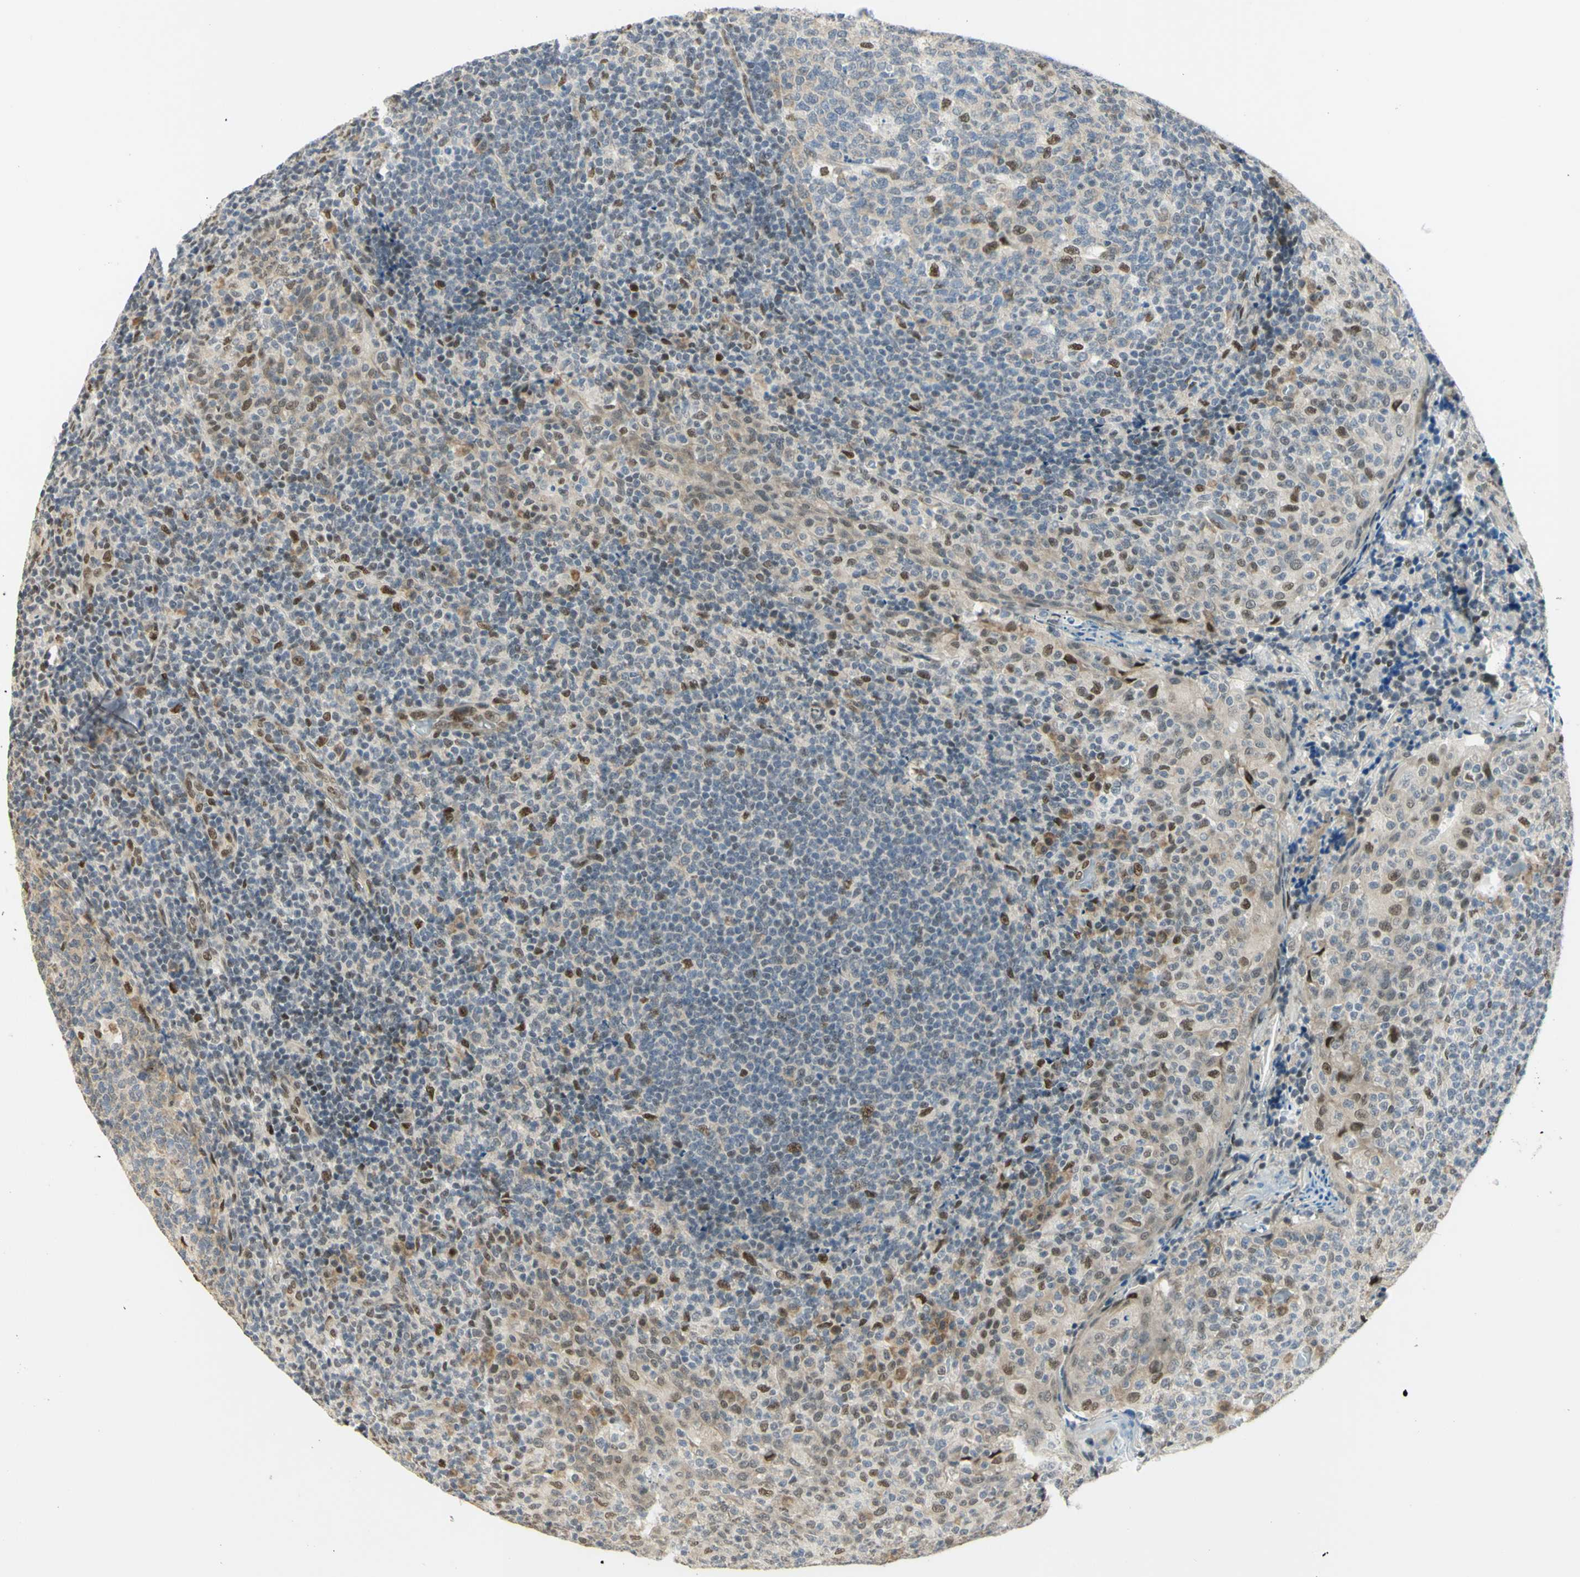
{"staining": {"intensity": "moderate", "quantity": "<25%", "location": "nuclear"}, "tissue": "tonsil", "cell_type": "Germinal center cells", "image_type": "normal", "snomed": [{"axis": "morphology", "description": "Normal tissue, NOS"}, {"axis": "topography", "description": "Tonsil"}], "caption": "DAB immunohistochemical staining of benign human tonsil exhibits moderate nuclear protein expression in approximately <25% of germinal center cells.", "gene": "DDX1", "patient": {"sex": "female", "age": 19}}